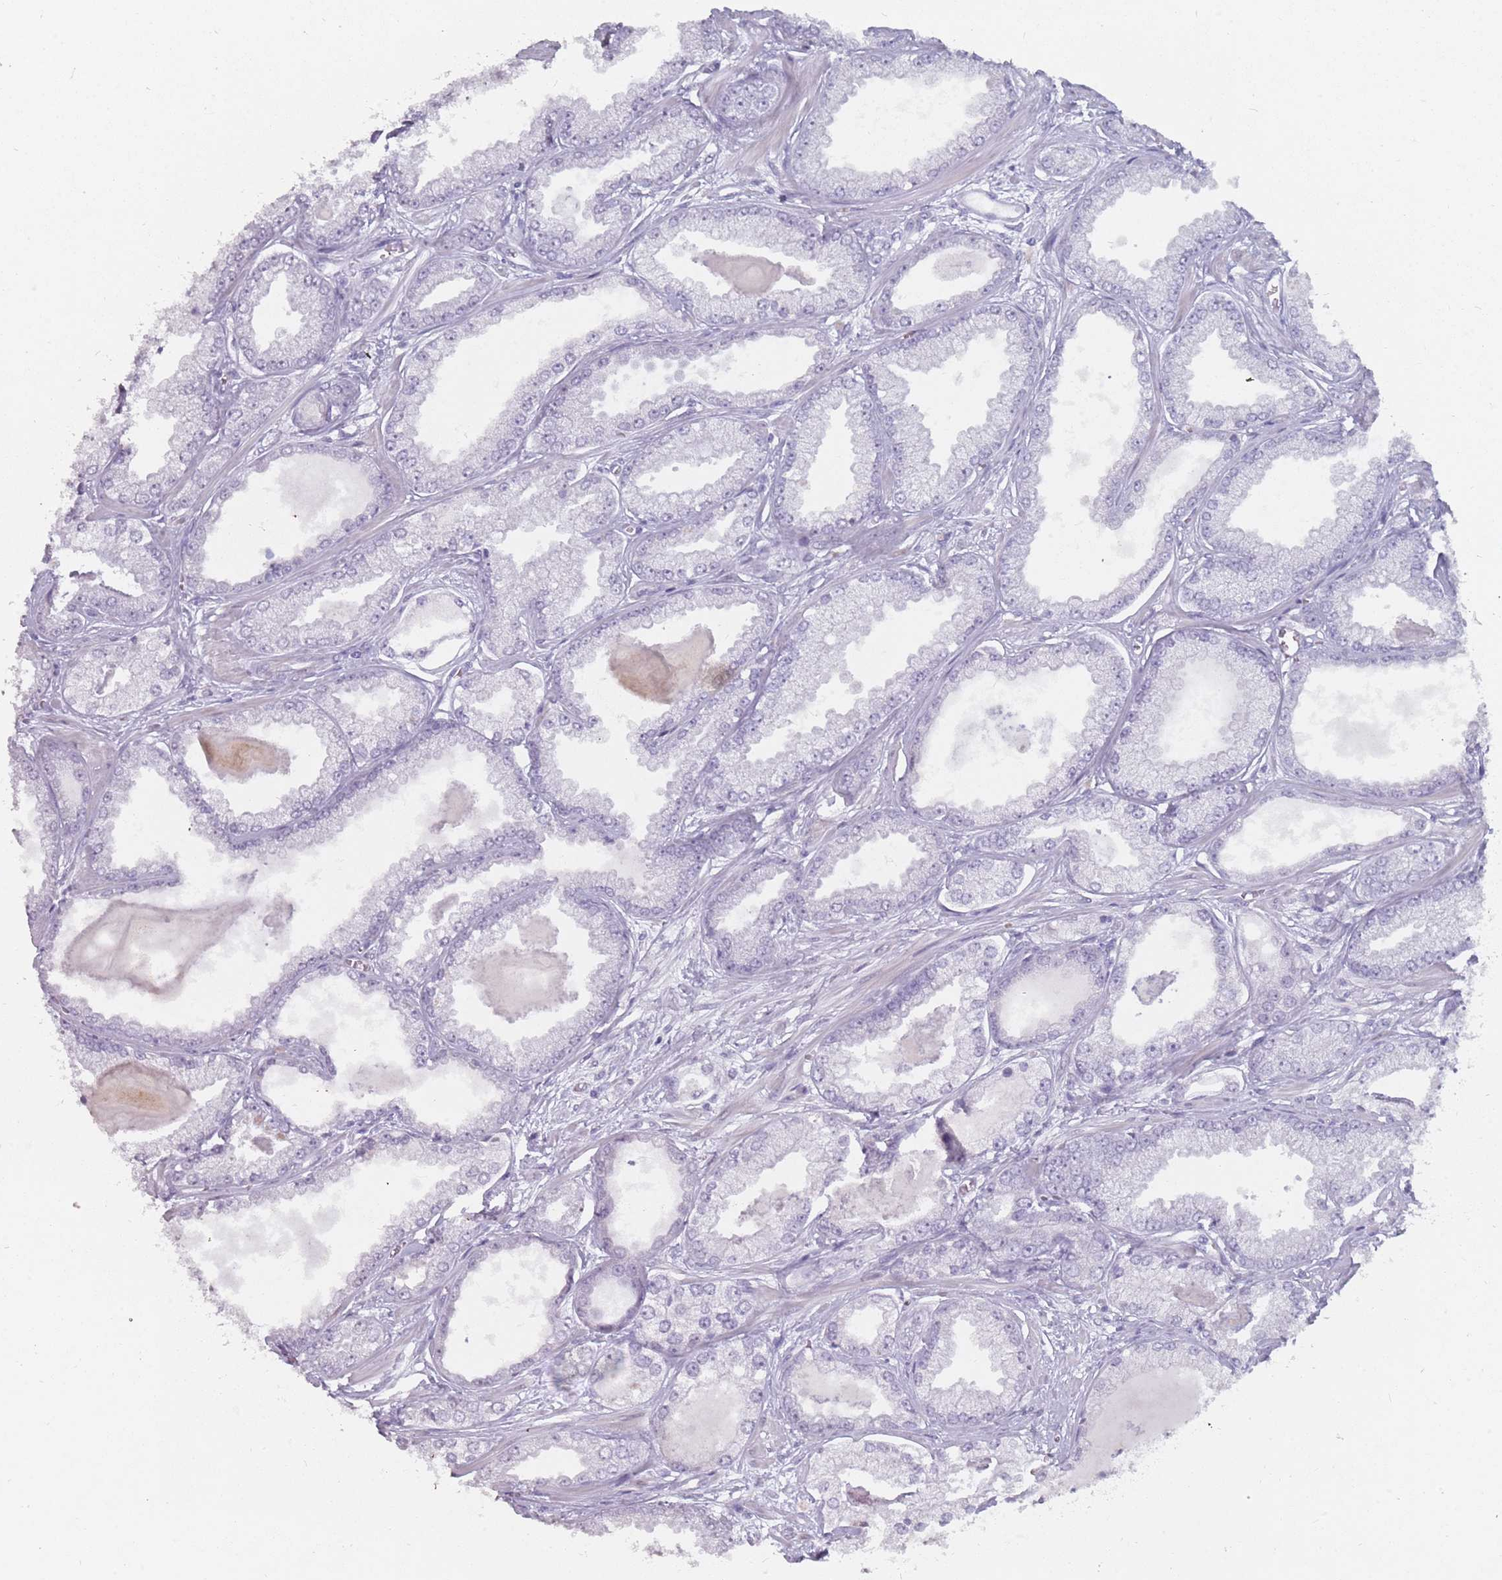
{"staining": {"intensity": "negative", "quantity": "none", "location": "none"}, "tissue": "prostate cancer", "cell_type": "Tumor cells", "image_type": "cancer", "snomed": [{"axis": "morphology", "description": "Adenocarcinoma, Low grade"}, {"axis": "topography", "description": "Prostate"}], "caption": "The immunohistochemistry image has no significant expression in tumor cells of prostate cancer tissue.", "gene": "DDX4", "patient": {"sex": "male", "age": 64}}